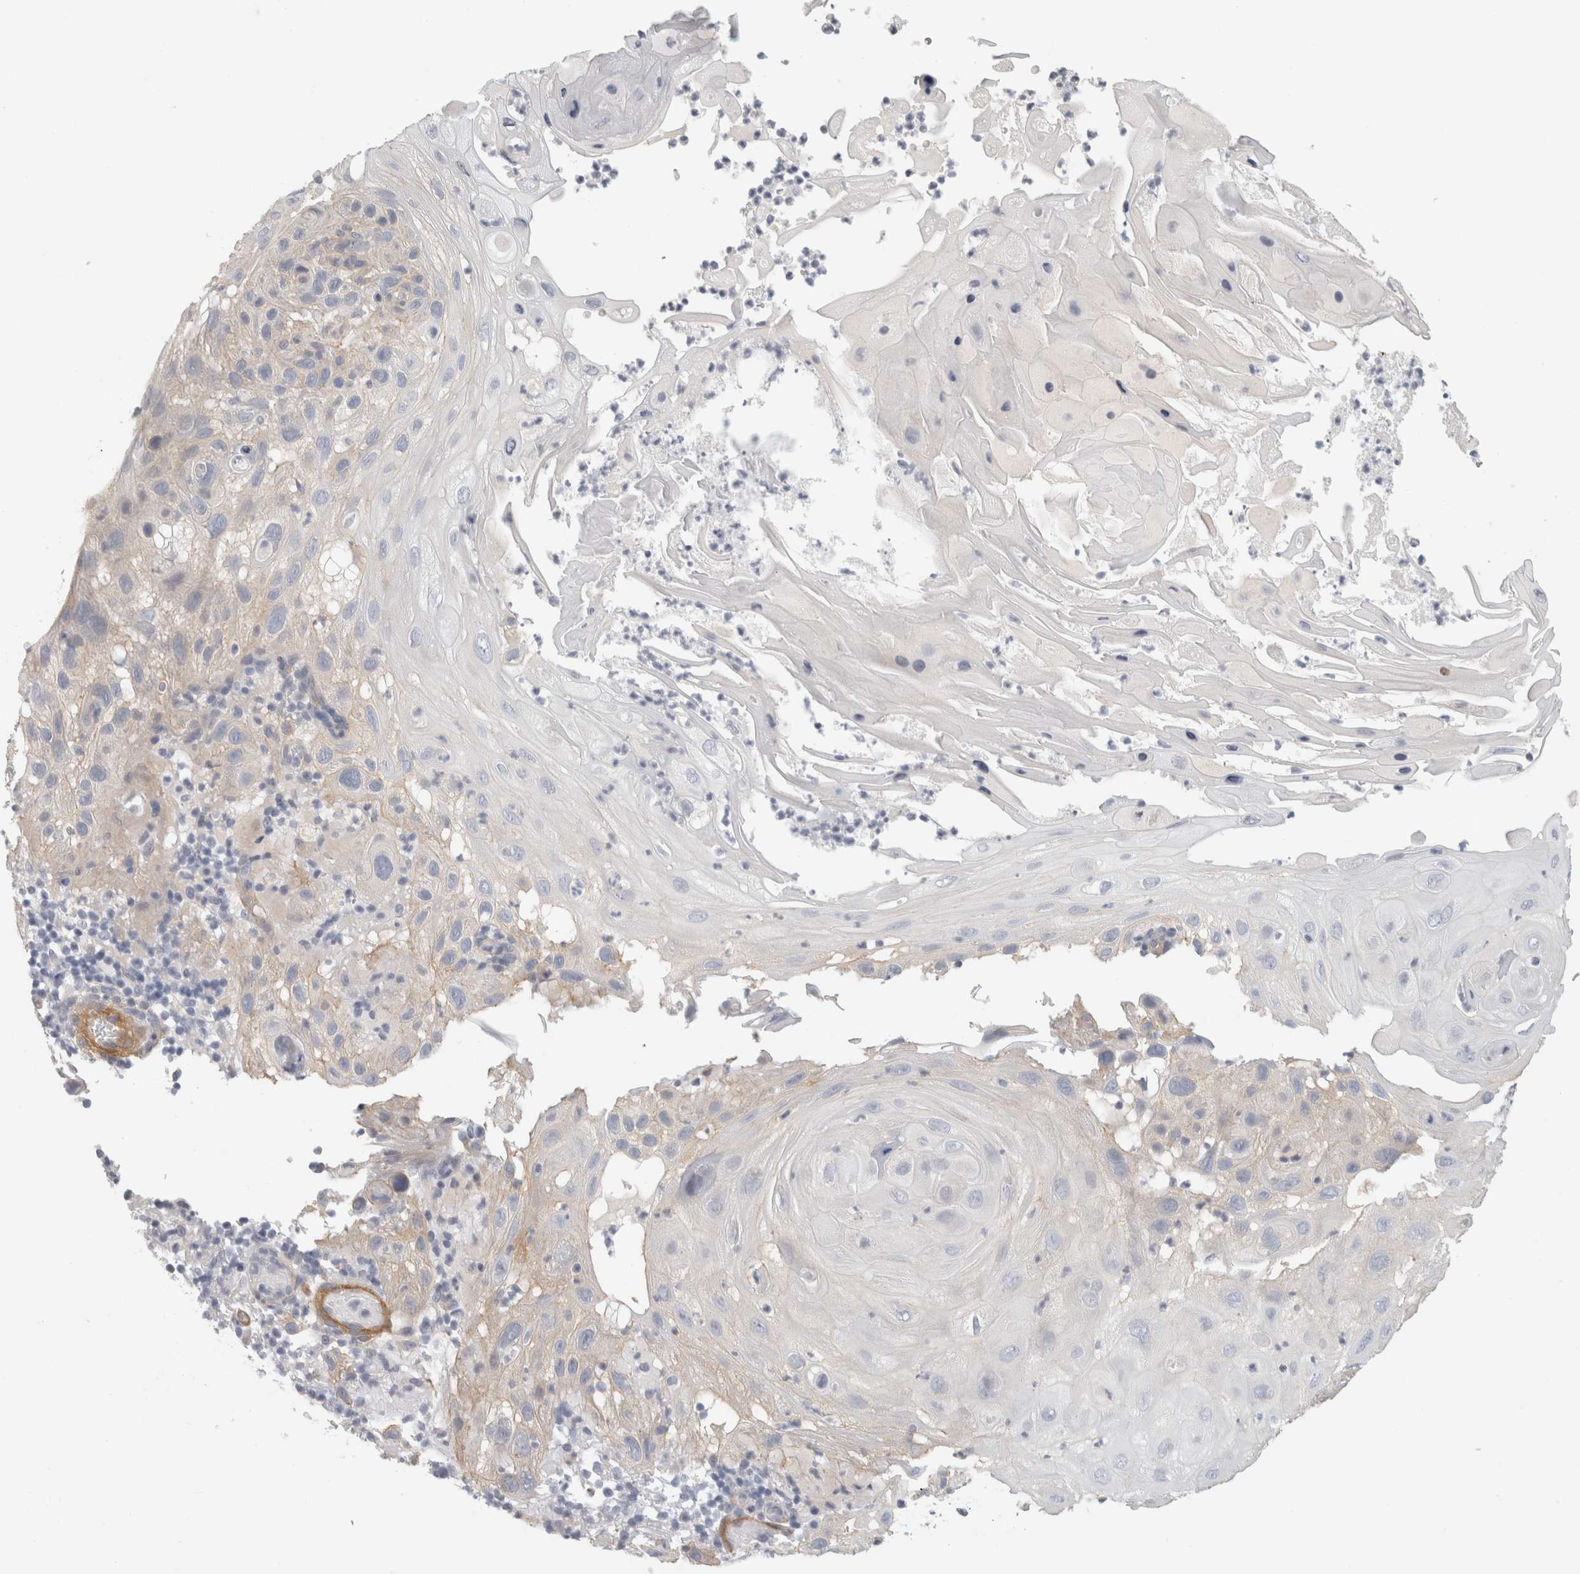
{"staining": {"intensity": "weak", "quantity": "25%-75%", "location": "cytoplasmic/membranous"}, "tissue": "skin cancer", "cell_type": "Tumor cells", "image_type": "cancer", "snomed": [{"axis": "morphology", "description": "Squamous cell carcinoma, NOS"}, {"axis": "topography", "description": "Skin"}], "caption": "A micrograph of skin cancer (squamous cell carcinoma) stained for a protein demonstrates weak cytoplasmic/membranous brown staining in tumor cells. The protein of interest is stained brown, and the nuclei are stained in blue (DAB IHC with brightfield microscopy, high magnification).", "gene": "FBLIM1", "patient": {"sex": "female", "age": 96}}